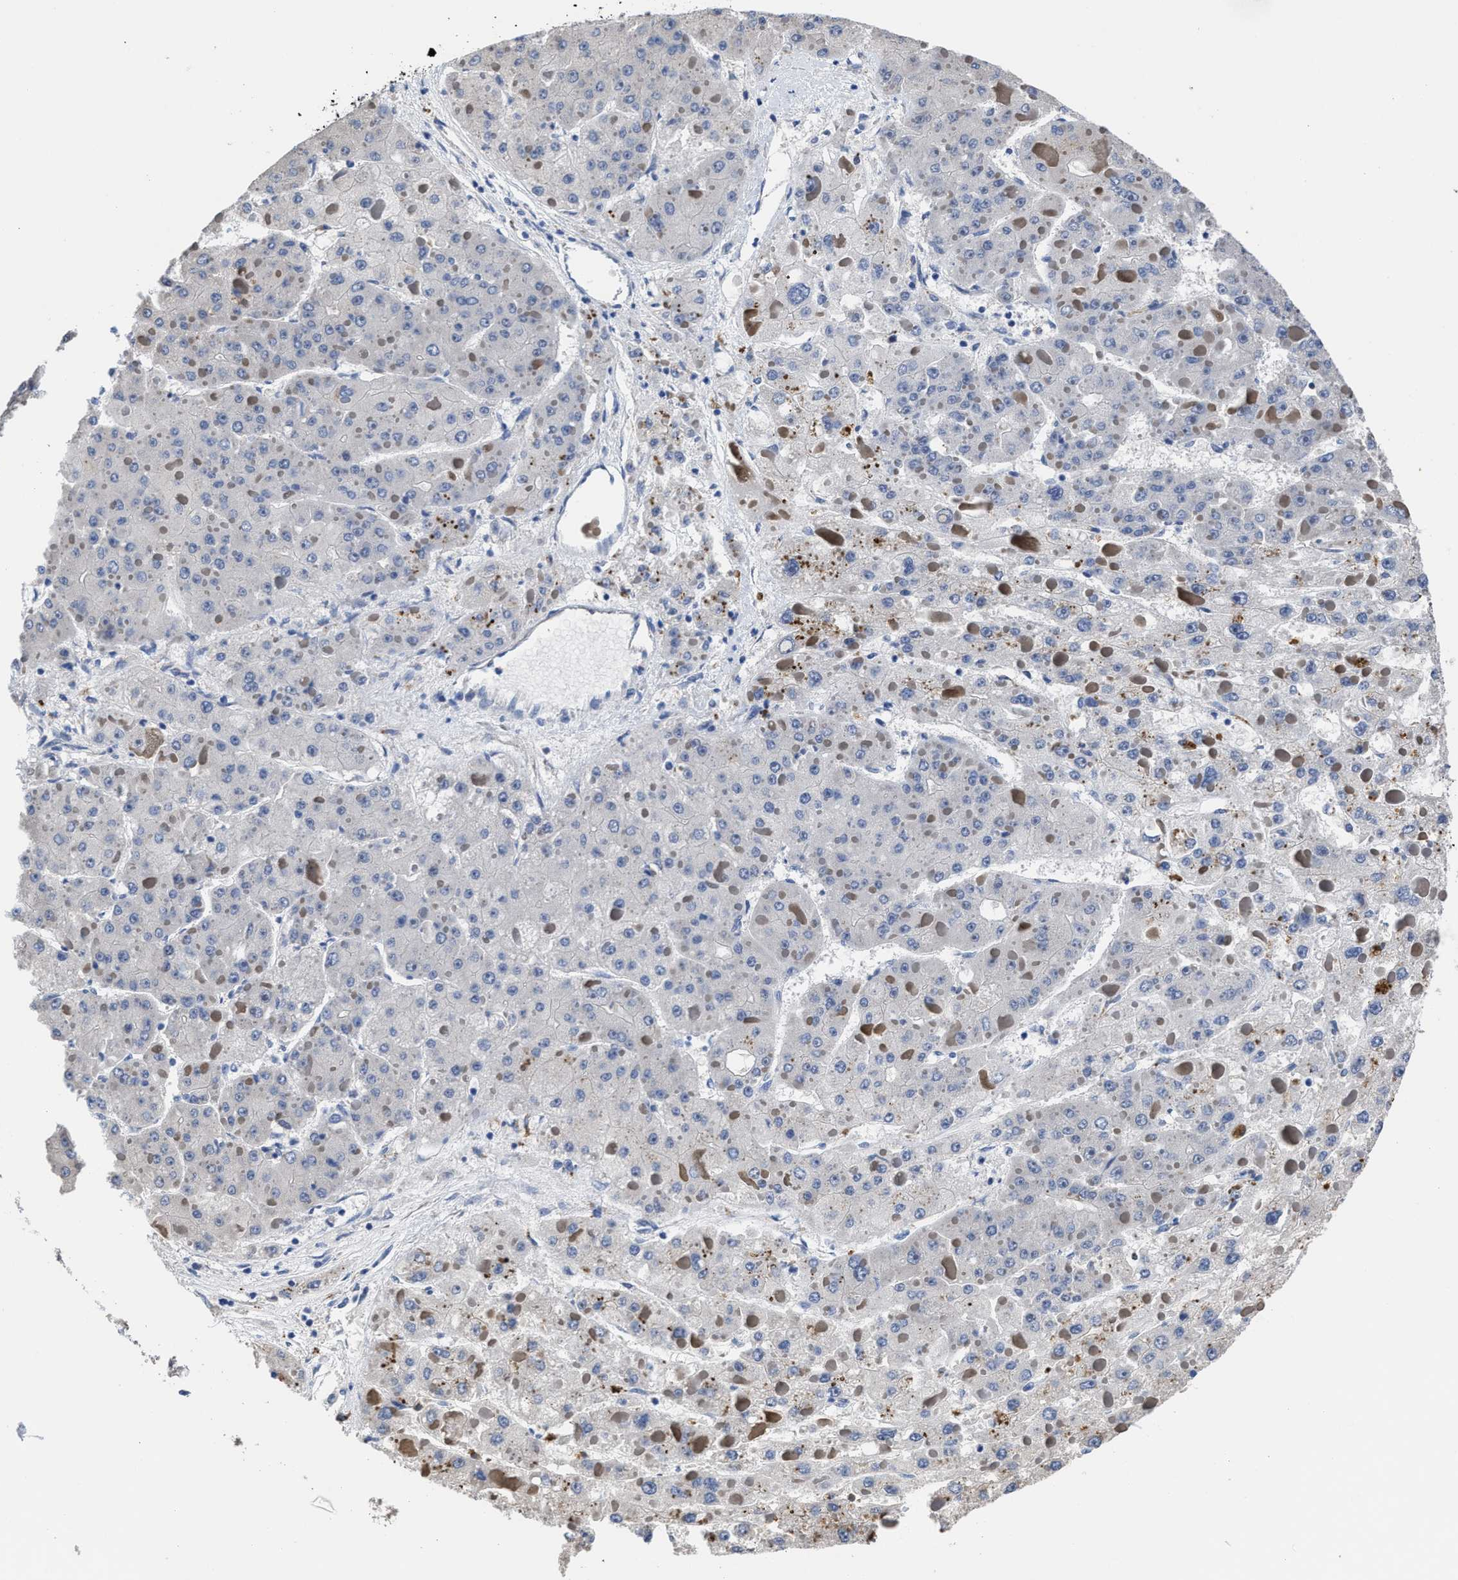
{"staining": {"intensity": "negative", "quantity": "none", "location": "none"}, "tissue": "liver cancer", "cell_type": "Tumor cells", "image_type": "cancer", "snomed": [{"axis": "morphology", "description": "Carcinoma, Hepatocellular, NOS"}, {"axis": "topography", "description": "Liver"}], "caption": "The immunohistochemistry (IHC) image has no significant expression in tumor cells of liver hepatocellular carcinoma tissue.", "gene": "HOOK1", "patient": {"sex": "female", "age": 73}}